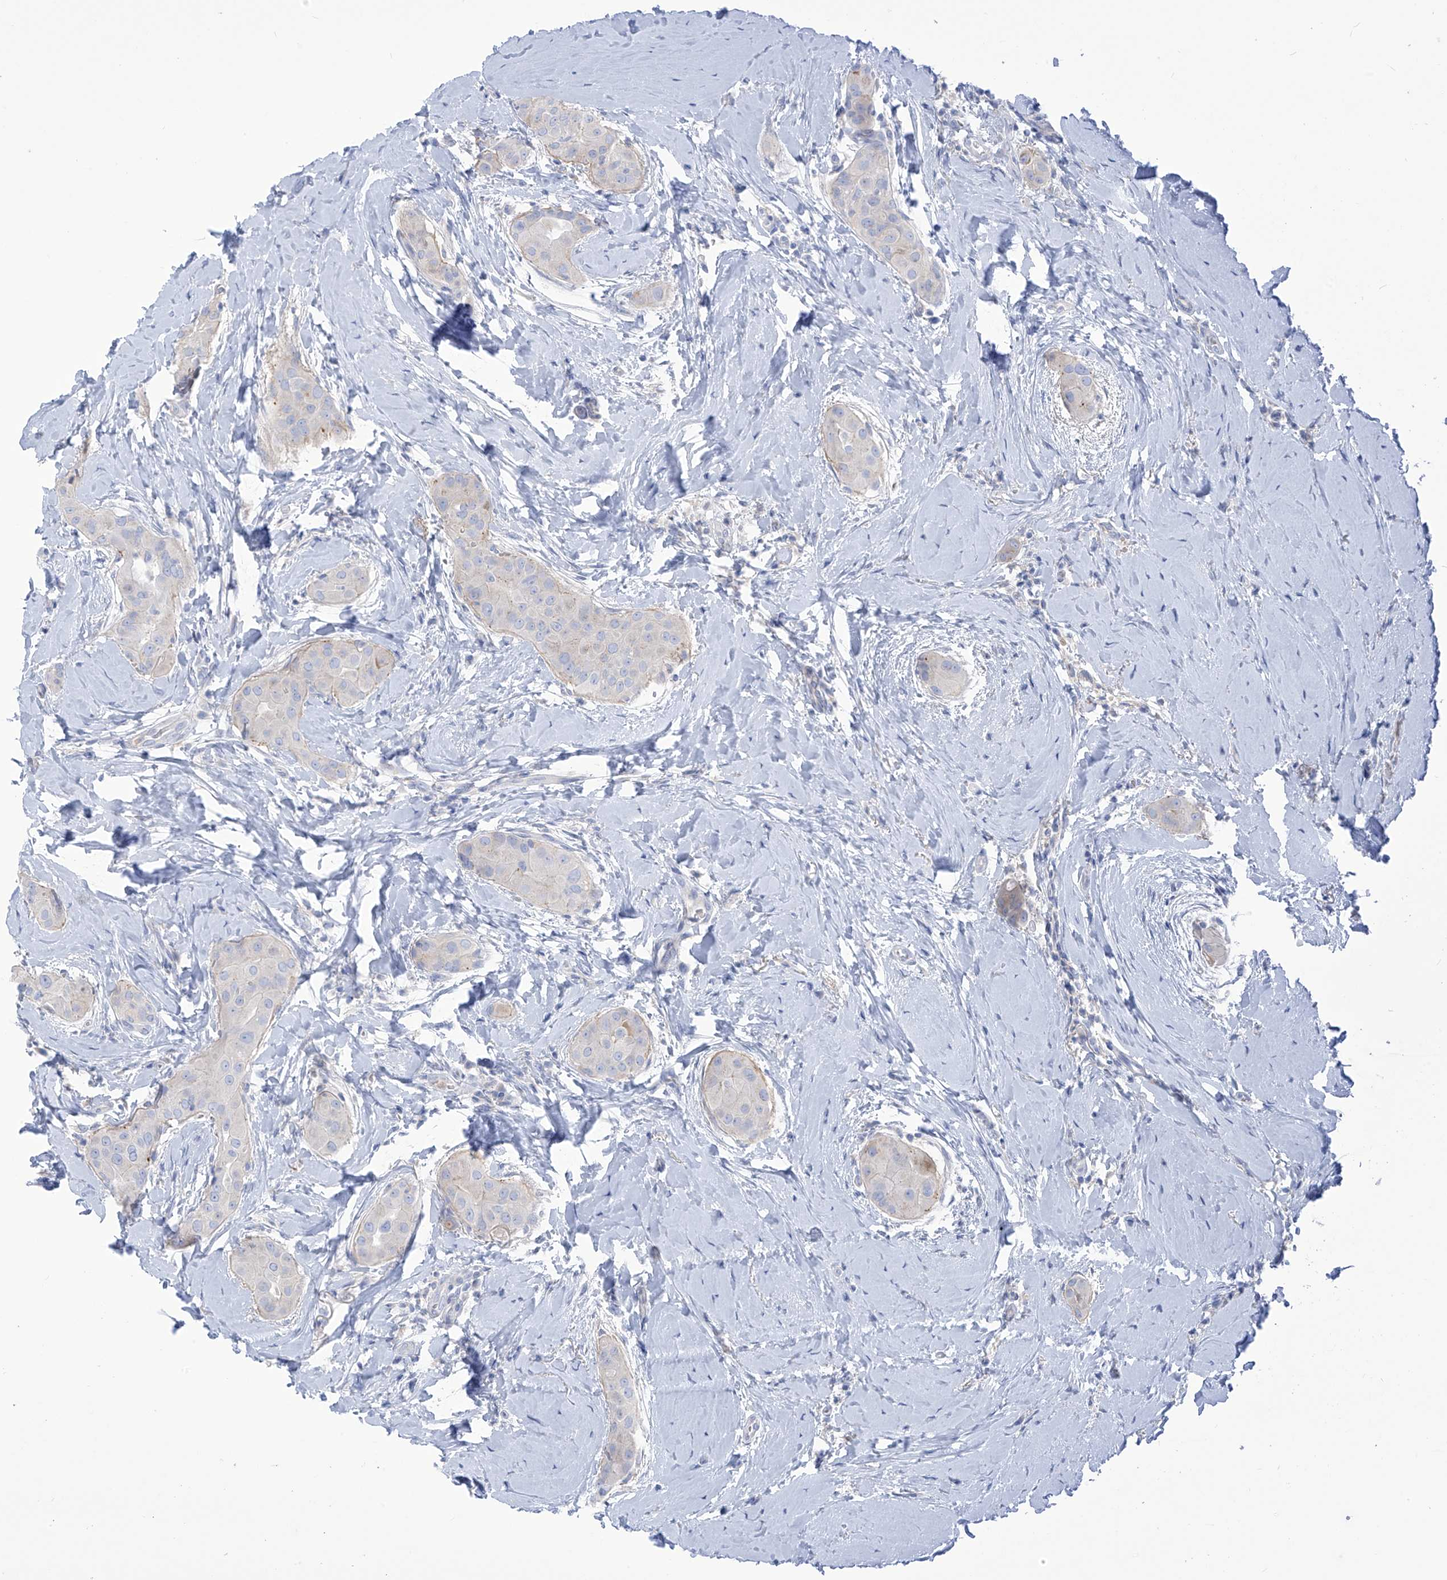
{"staining": {"intensity": "negative", "quantity": "none", "location": "none"}, "tissue": "thyroid cancer", "cell_type": "Tumor cells", "image_type": "cancer", "snomed": [{"axis": "morphology", "description": "Papillary adenocarcinoma, NOS"}, {"axis": "topography", "description": "Thyroid gland"}], "caption": "Thyroid cancer (papillary adenocarcinoma) was stained to show a protein in brown. There is no significant staining in tumor cells.", "gene": "FABP2", "patient": {"sex": "male", "age": 33}}